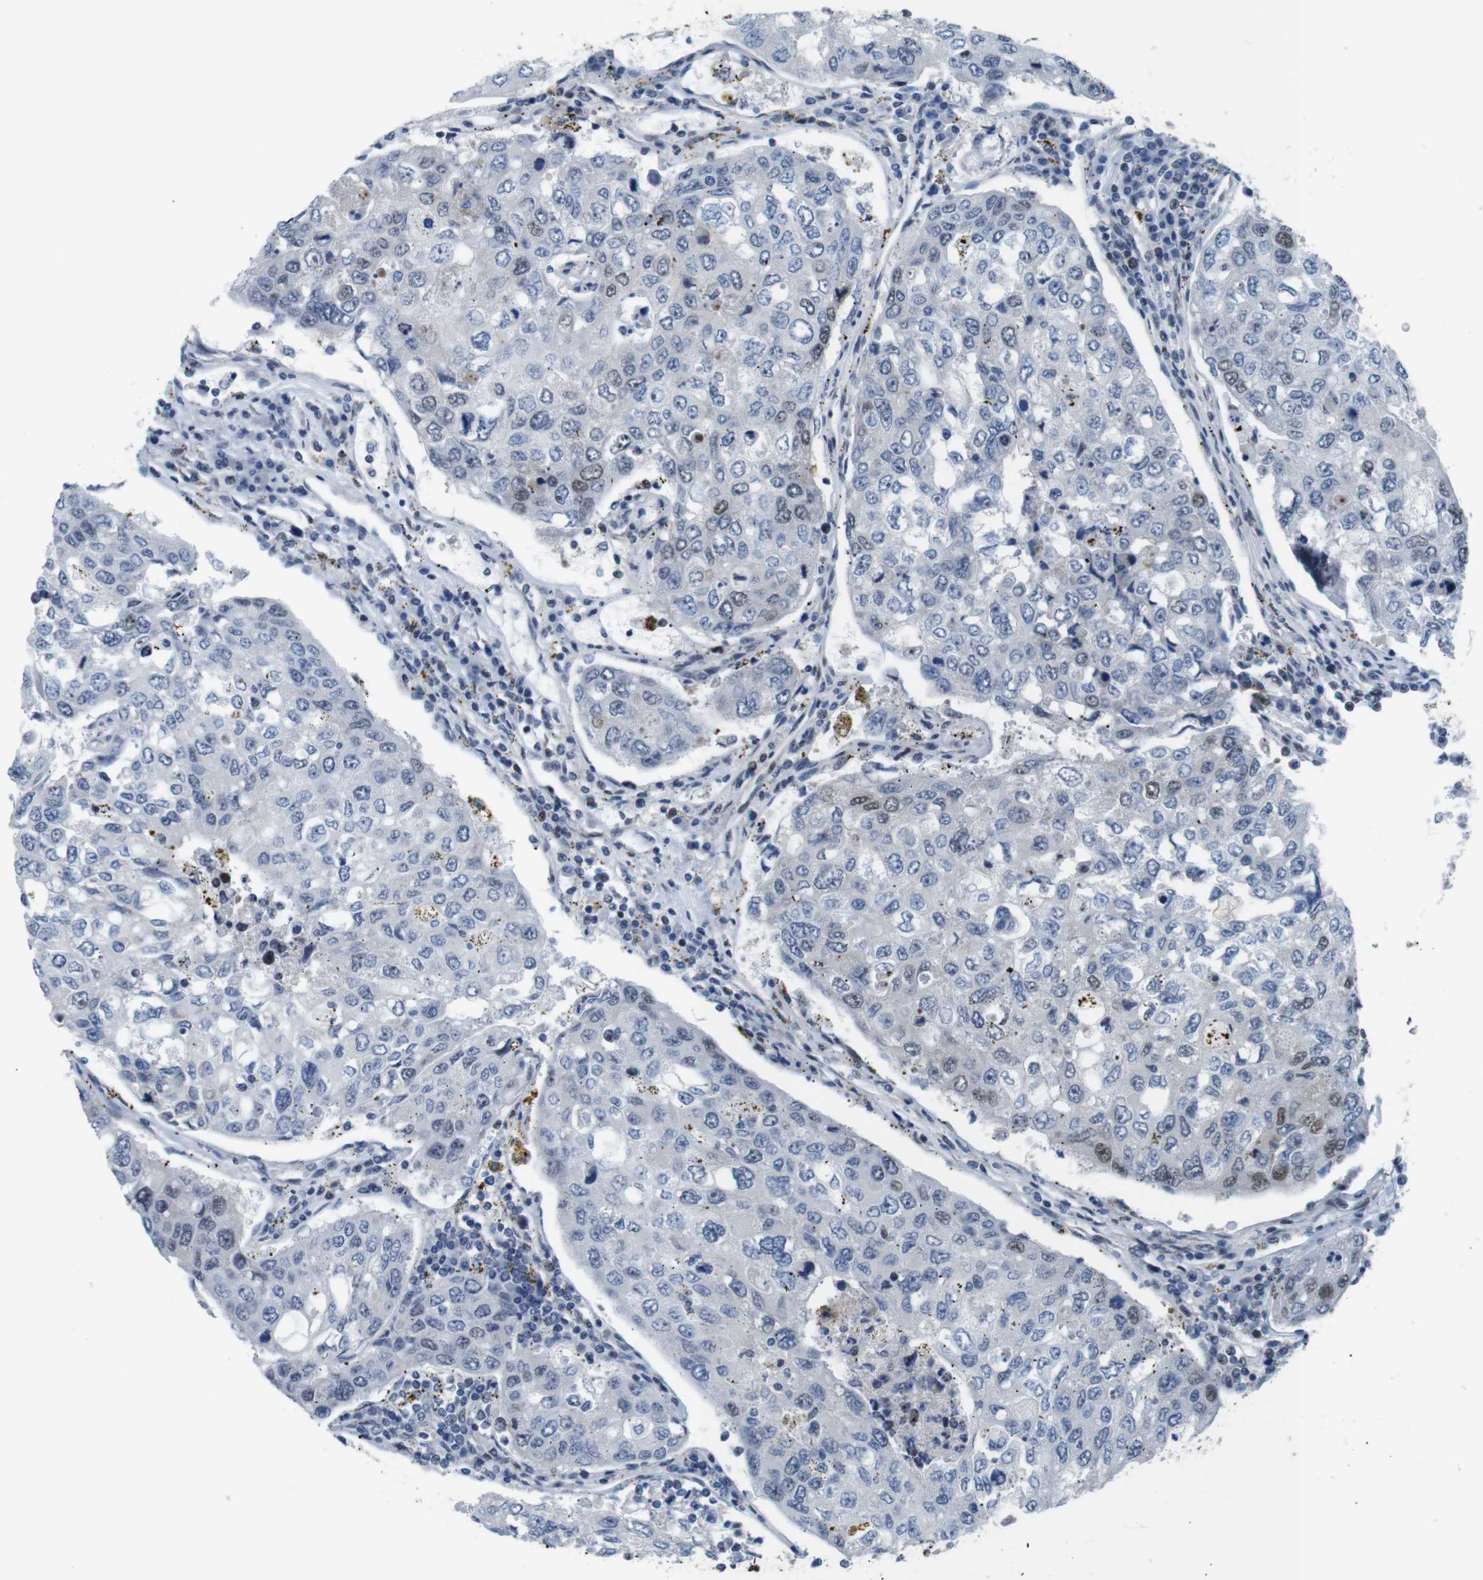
{"staining": {"intensity": "negative", "quantity": "none", "location": "none"}, "tissue": "urothelial cancer", "cell_type": "Tumor cells", "image_type": "cancer", "snomed": [{"axis": "morphology", "description": "Urothelial carcinoma, High grade"}, {"axis": "topography", "description": "Lymph node"}, {"axis": "topography", "description": "Urinary bladder"}], "caption": "Histopathology image shows no significant protein positivity in tumor cells of urothelial cancer. (Brightfield microscopy of DAB (3,3'-diaminobenzidine) immunohistochemistry at high magnification).", "gene": "SMCO2", "patient": {"sex": "male", "age": 51}}